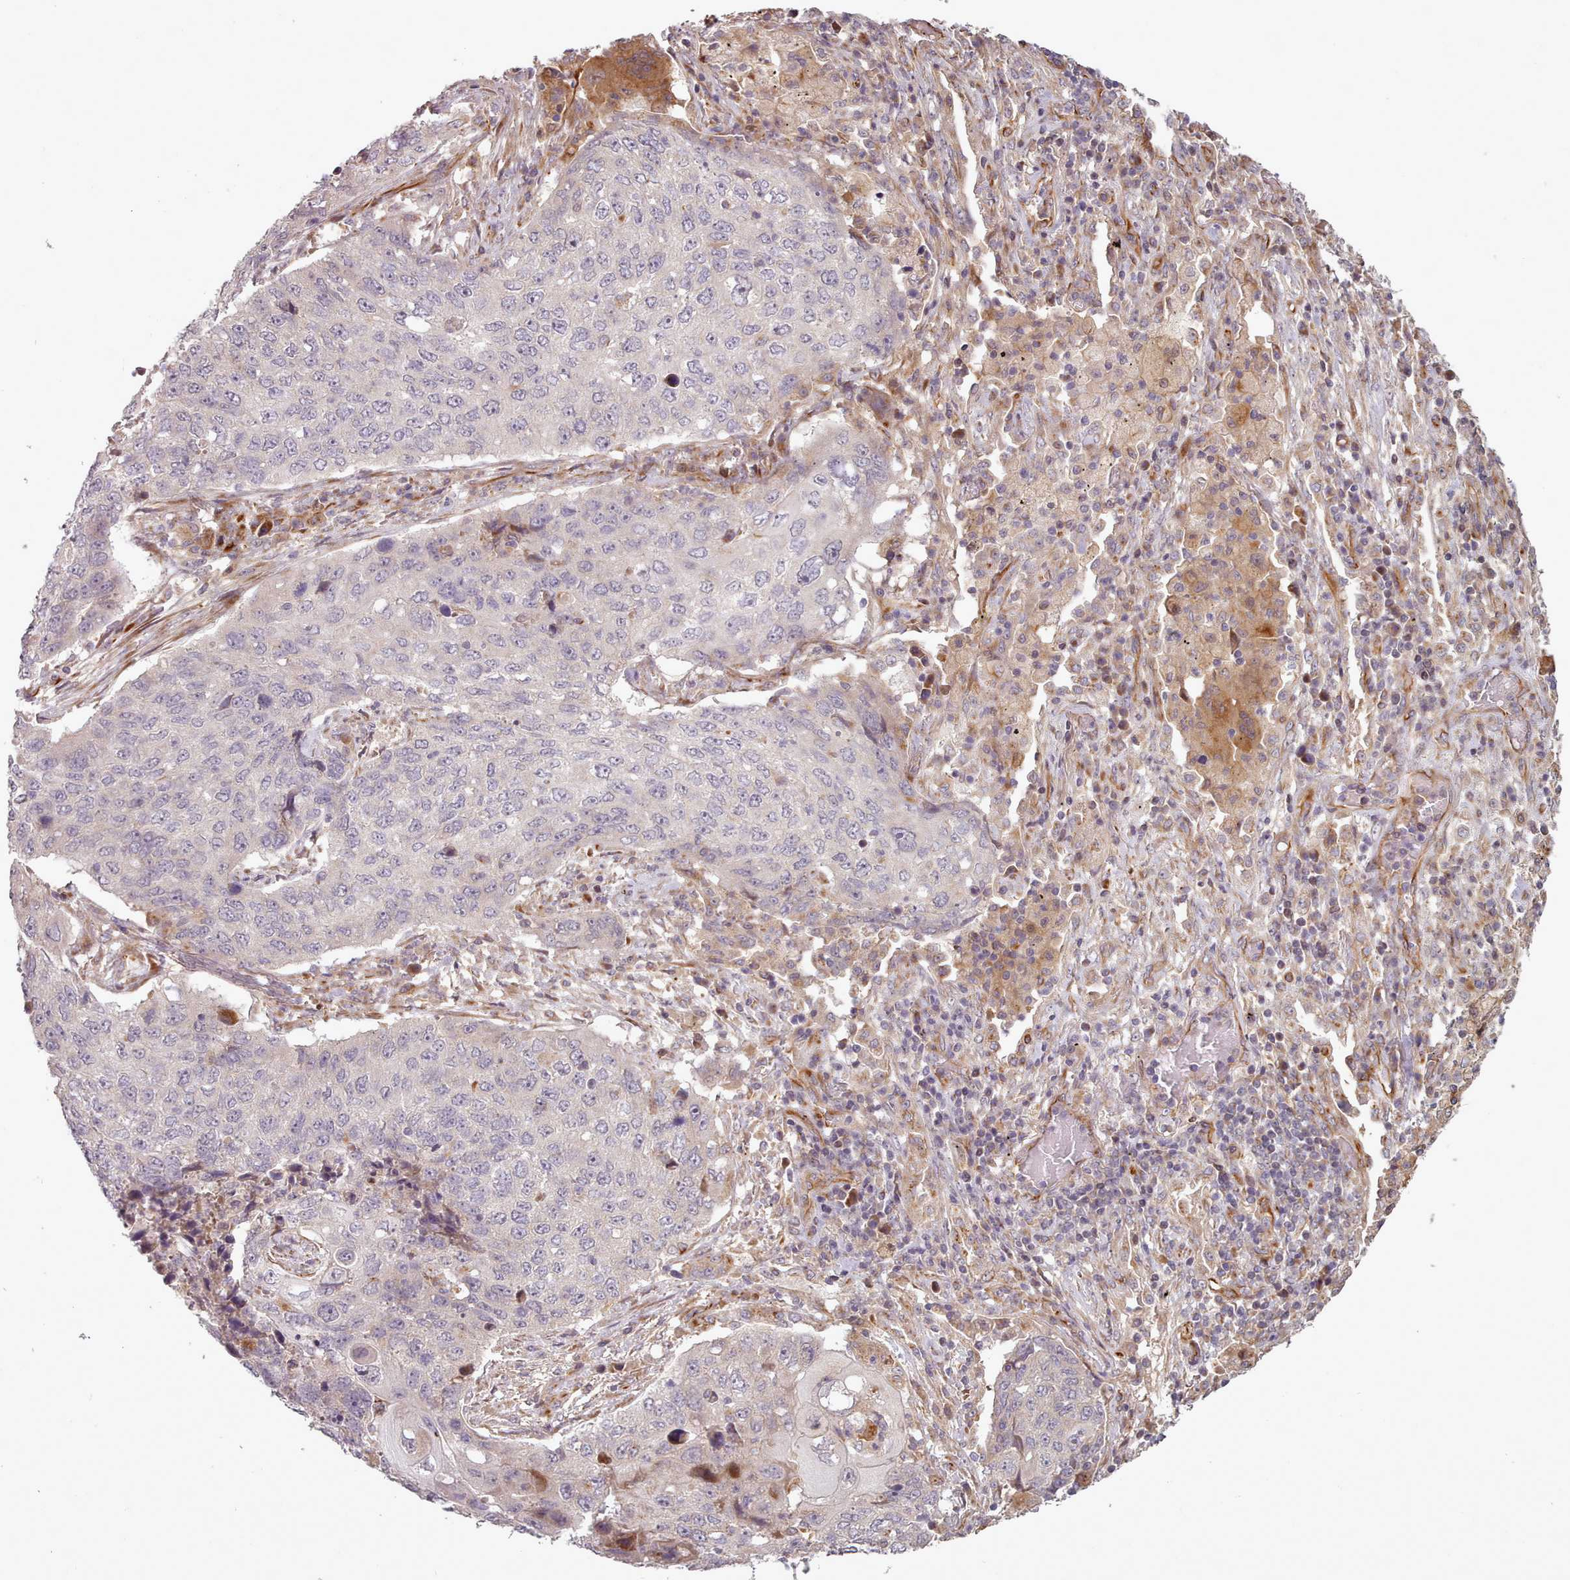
{"staining": {"intensity": "negative", "quantity": "none", "location": "none"}, "tissue": "lung cancer", "cell_type": "Tumor cells", "image_type": "cancer", "snomed": [{"axis": "morphology", "description": "Squamous cell carcinoma, NOS"}, {"axis": "topography", "description": "Lung"}], "caption": "Tumor cells show no significant staining in lung squamous cell carcinoma.", "gene": "GBGT1", "patient": {"sex": "female", "age": 63}}